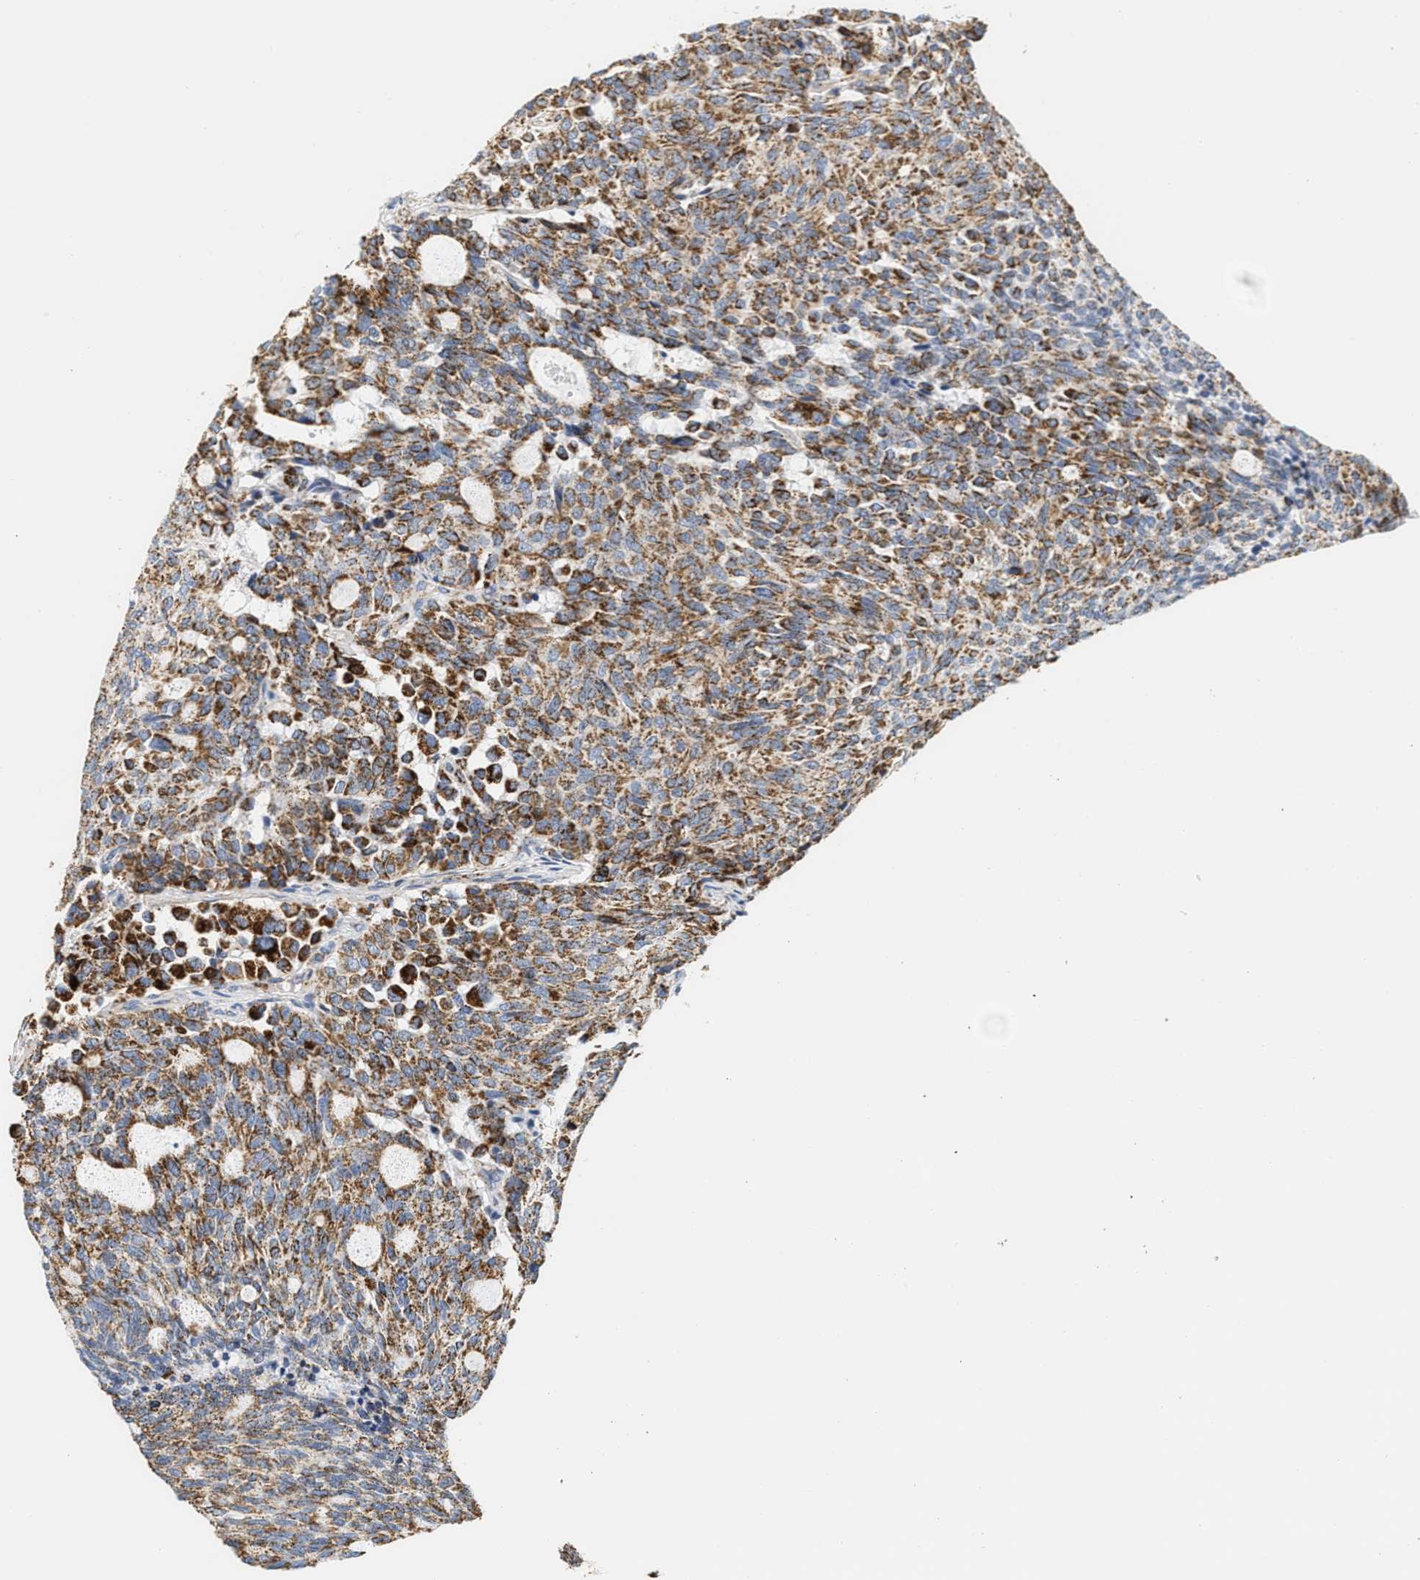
{"staining": {"intensity": "moderate", "quantity": ">75%", "location": "cytoplasmic/membranous"}, "tissue": "carcinoid", "cell_type": "Tumor cells", "image_type": "cancer", "snomed": [{"axis": "morphology", "description": "Carcinoid, malignant, NOS"}, {"axis": "topography", "description": "Pancreas"}], "caption": "A brown stain labels moderate cytoplasmic/membranous positivity of a protein in human carcinoid (malignant) tumor cells.", "gene": "SHMT2", "patient": {"sex": "female", "age": 54}}